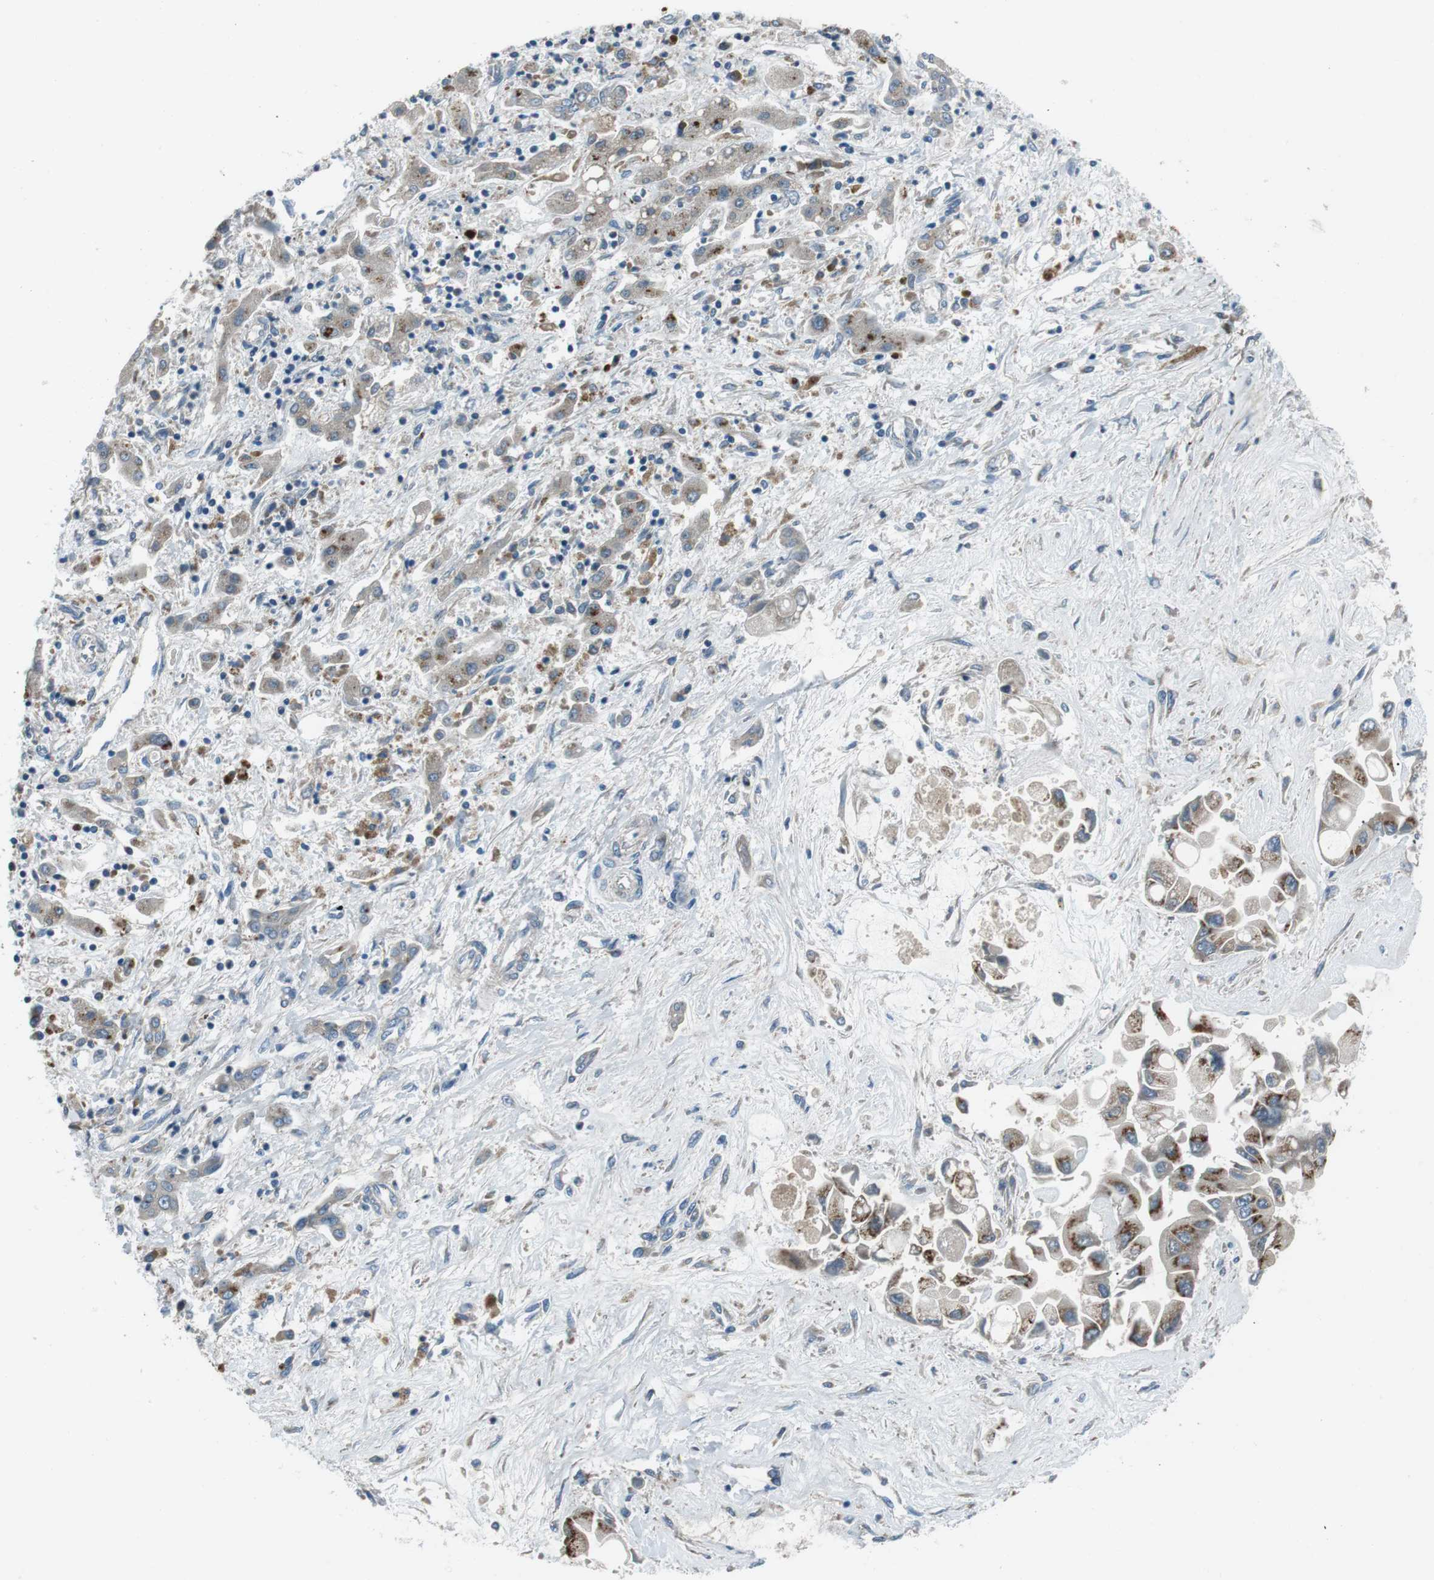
{"staining": {"intensity": "moderate", "quantity": ">75%", "location": "cytoplasmic/membranous"}, "tissue": "liver cancer", "cell_type": "Tumor cells", "image_type": "cancer", "snomed": [{"axis": "morphology", "description": "Cholangiocarcinoma"}, {"axis": "topography", "description": "Liver"}], "caption": "High-magnification brightfield microscopy of liver cancer stained with DAB (3,3'-diaminobenzidine) (brown) and counterstained with hematoxylin (blue). tumor cells exhibit moderate cytoplasmic/membranous expression is seen in approximately>75% of cells.", "gene": "FAM3B", "patient": {"sex": "male", "age": 50}}